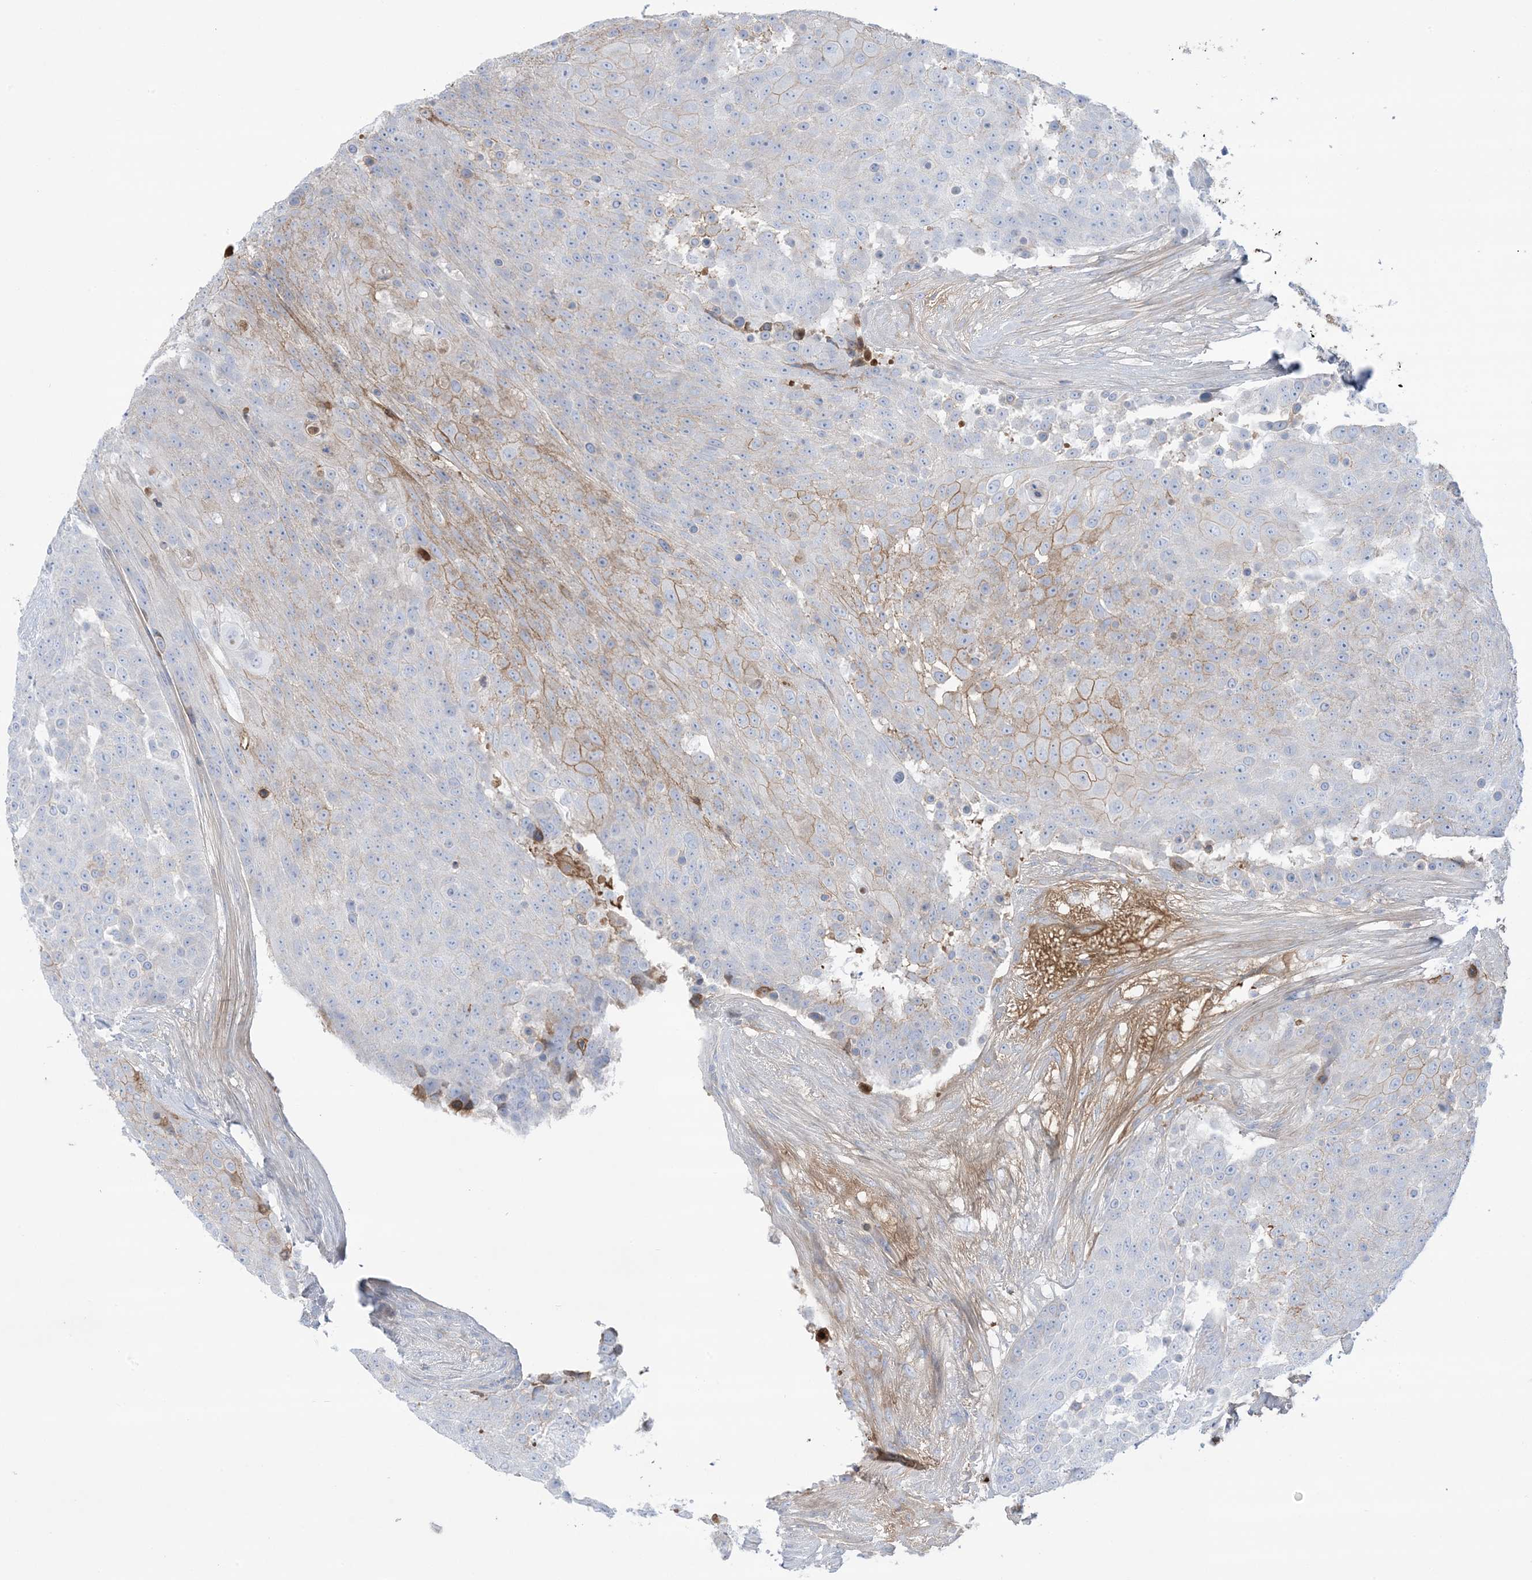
{"staining": {"intensity": "moderate", "quantity": "<25%", "location": "cytoplasmic/membranous"}, "tissue": "urothelial cancer", "cell_type": "Tumor cells", "image_type": "cancer", "snomed": [{"axis": "morphology", "description": "Urothelial carcinoma, High grade"}, {"axis": "topography", "description": "Urinary bladder"}], "caption": "Immunohistochemistry of urothelial cancer demonstrates low levels of moderate cytoplasmic/membranous positivity in approximately <25% of tumor cells. Nuclei are stained in blue.", "gene": "ATP11C", "patient": {"sex": "female", "age": 63}}